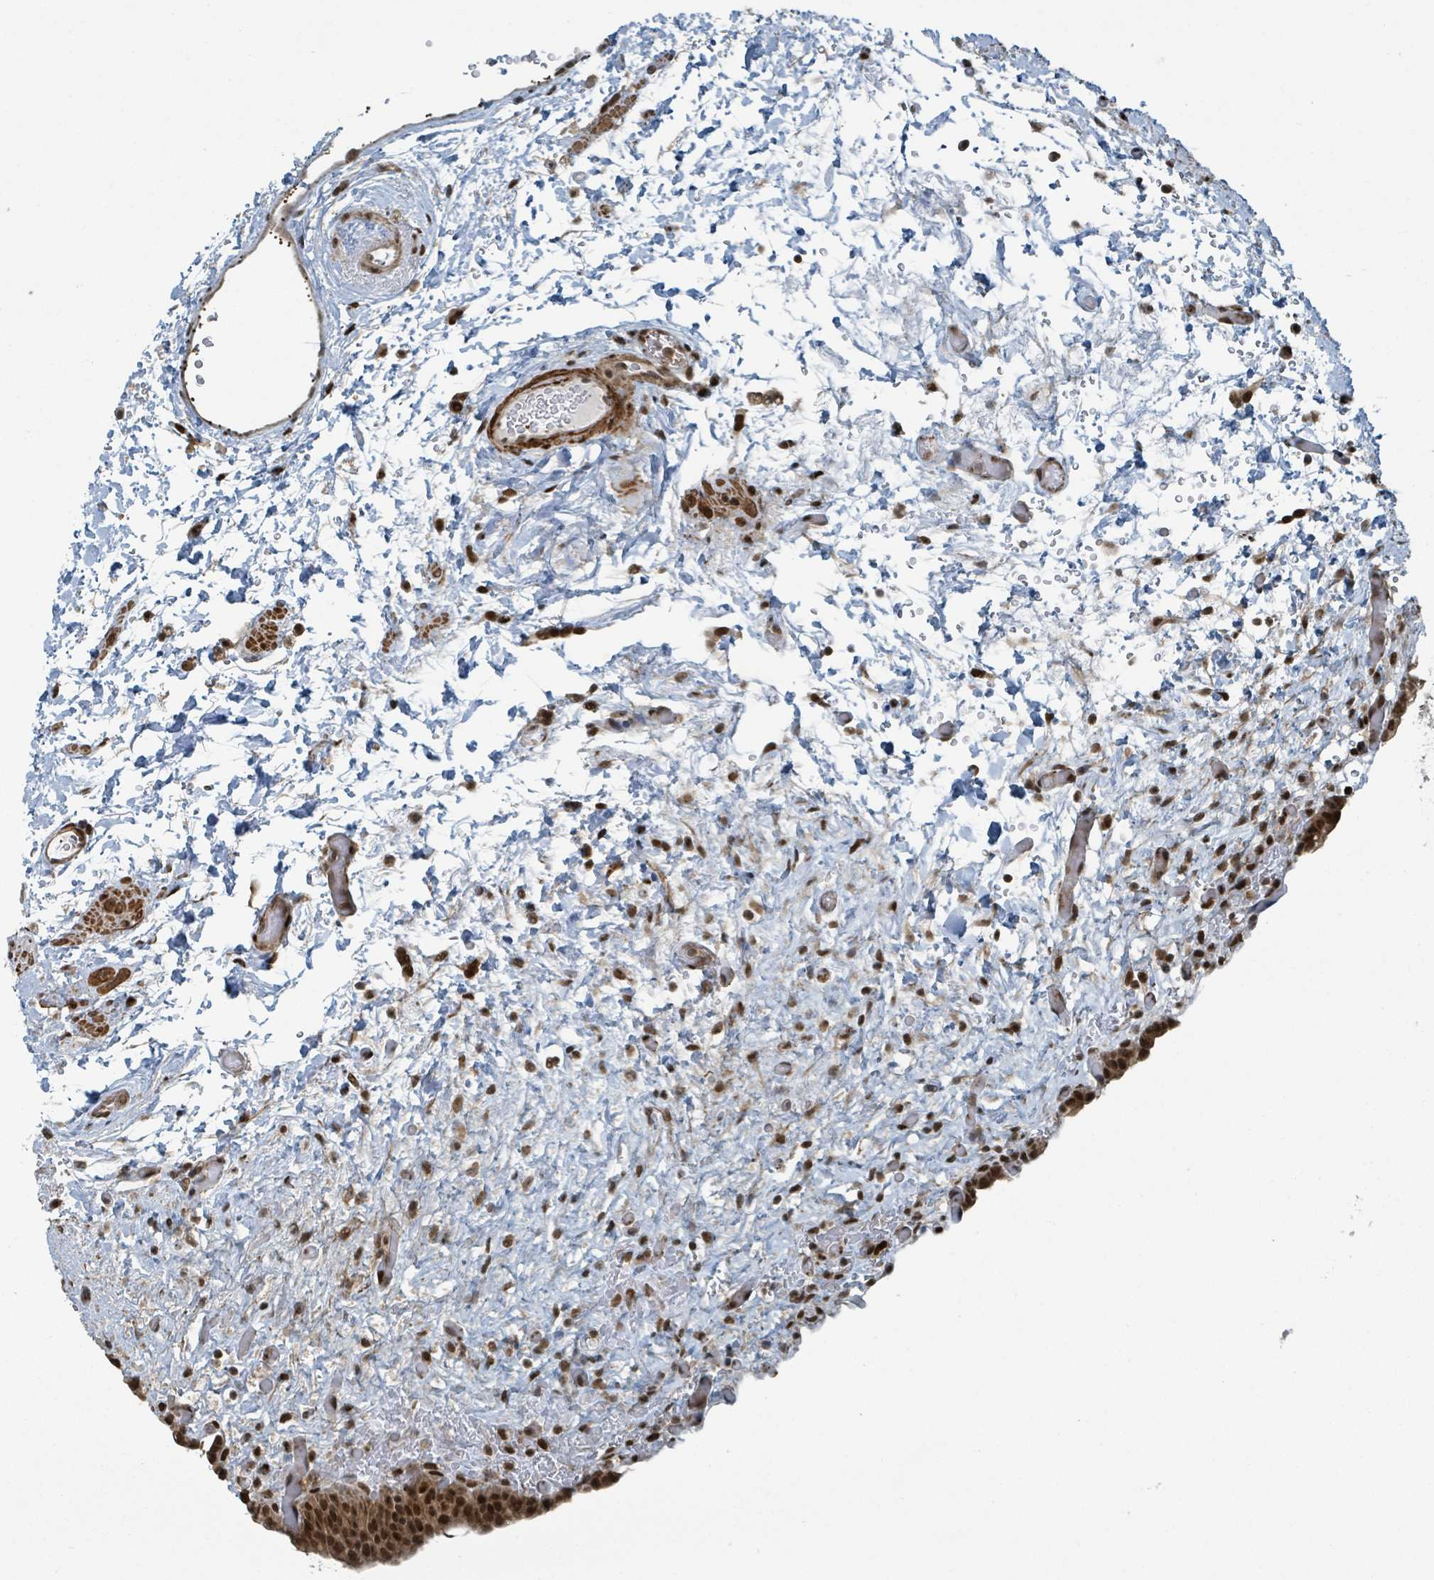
{"staining": {"intensity": "strong", "quantity": ">75%", "location": "nuclear"}, "tissue": "urinary bladder", "cell_type": "Urothelial cells", "image_type": "normal", "snomed": [{"axis": "morphology", "description": "Normal tissue, NOS"}, {"axis": "topography", "description": "Urinary bladder"}], "caption": "The histopathology image shows immunohistochemical staining of unremarkable urinary bladder. There is strong nuclear staining is present in about >75% of urothelial cells.", "gene": "PHIP", "patient": {"sex": "male", "age": 69}}